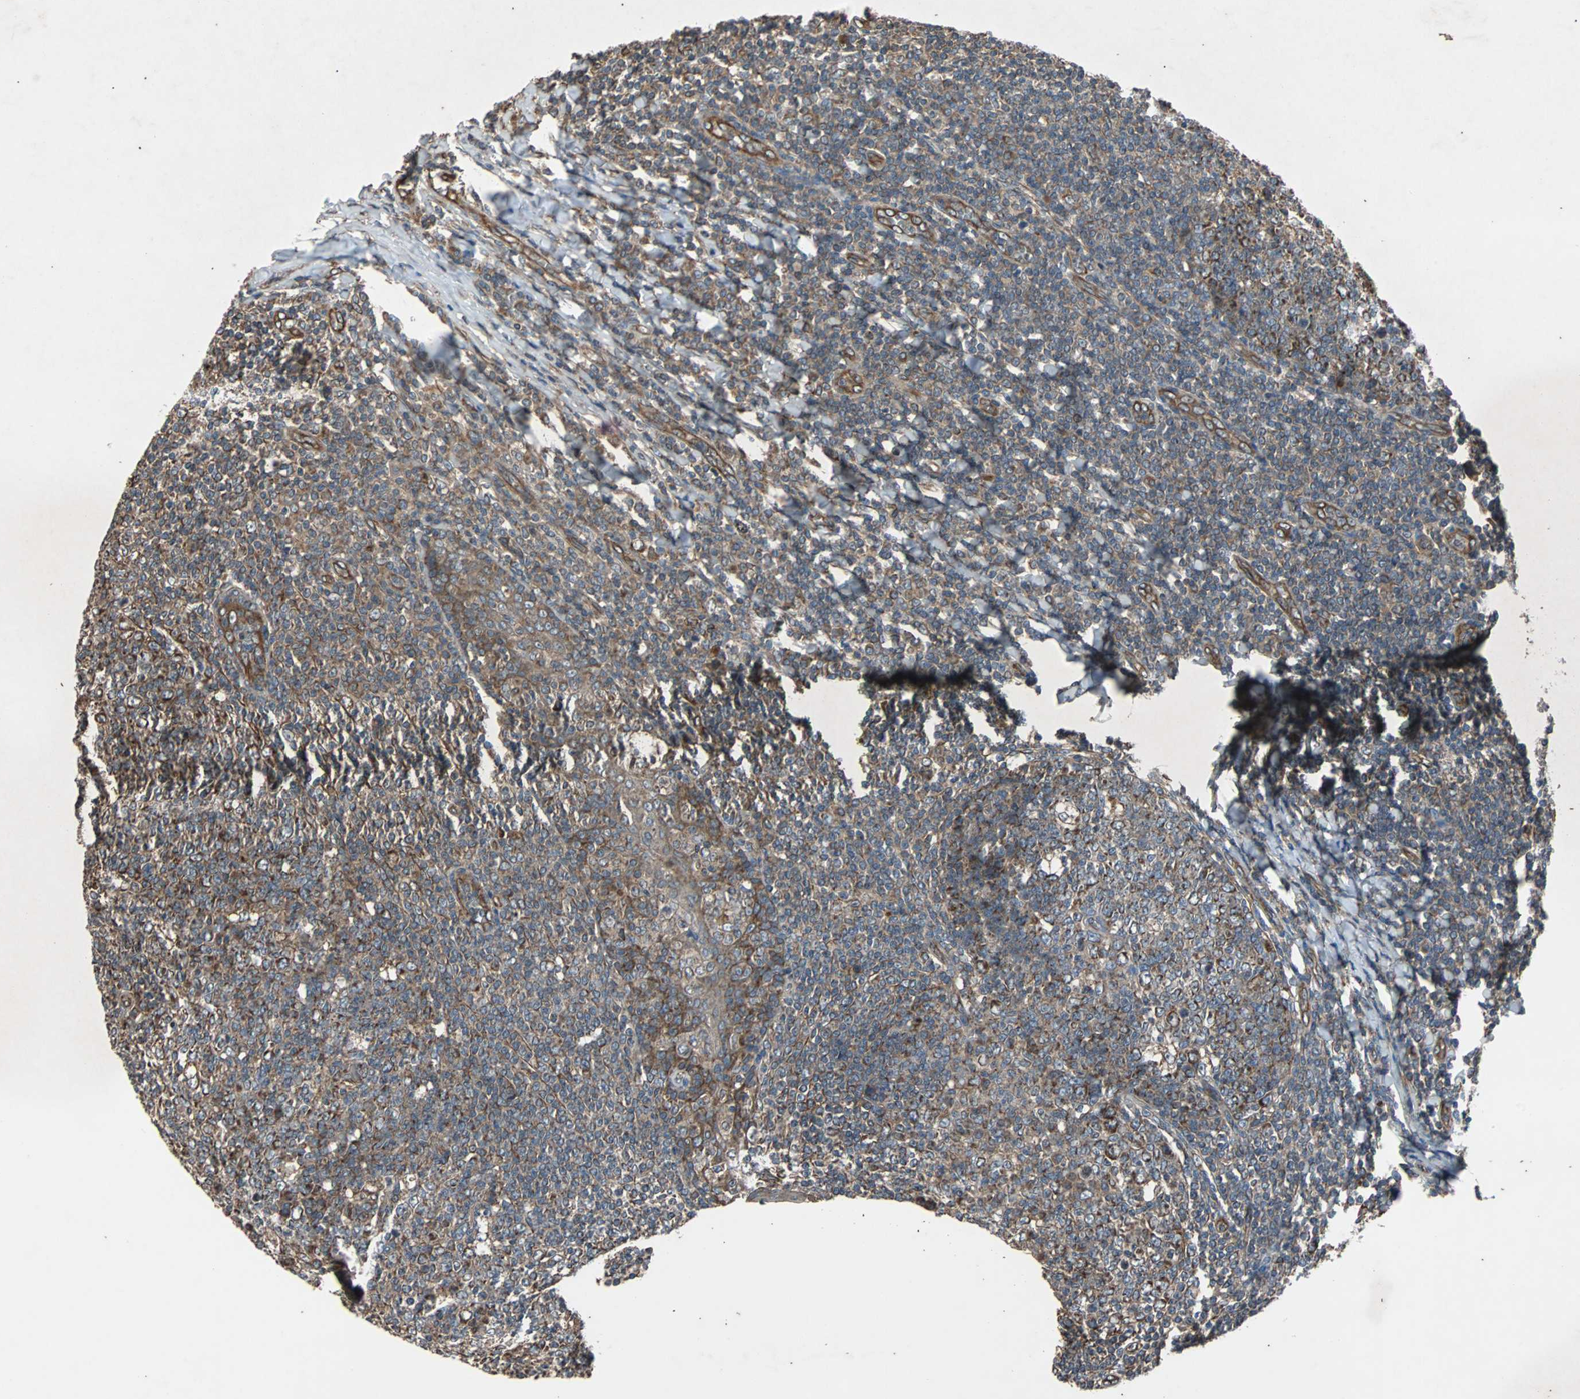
{"staining": {"intensity": "moderate", "quantity": "25%-75%", "location": "cytoplasmic/membranous"}, "tissue": "tonsil", "cell_type": "Germinal center cells", "image_type": "normal", "snomed": [{"axis": "morphology", "description": "Normal tissue, NOS"}, {"axis": "topography", "description": "Tonsil"}], "caption": "This histopathology image demonstrates unremarkable tonsil stained with IHC to label a protein in brown. The cytoplasmic/membranous of germinal center cells show moderate positivity for the protein. Nuclei are counter-stained blue.", "gene": "ACTR3", "patient": {"sex": "male", "age": 31}}